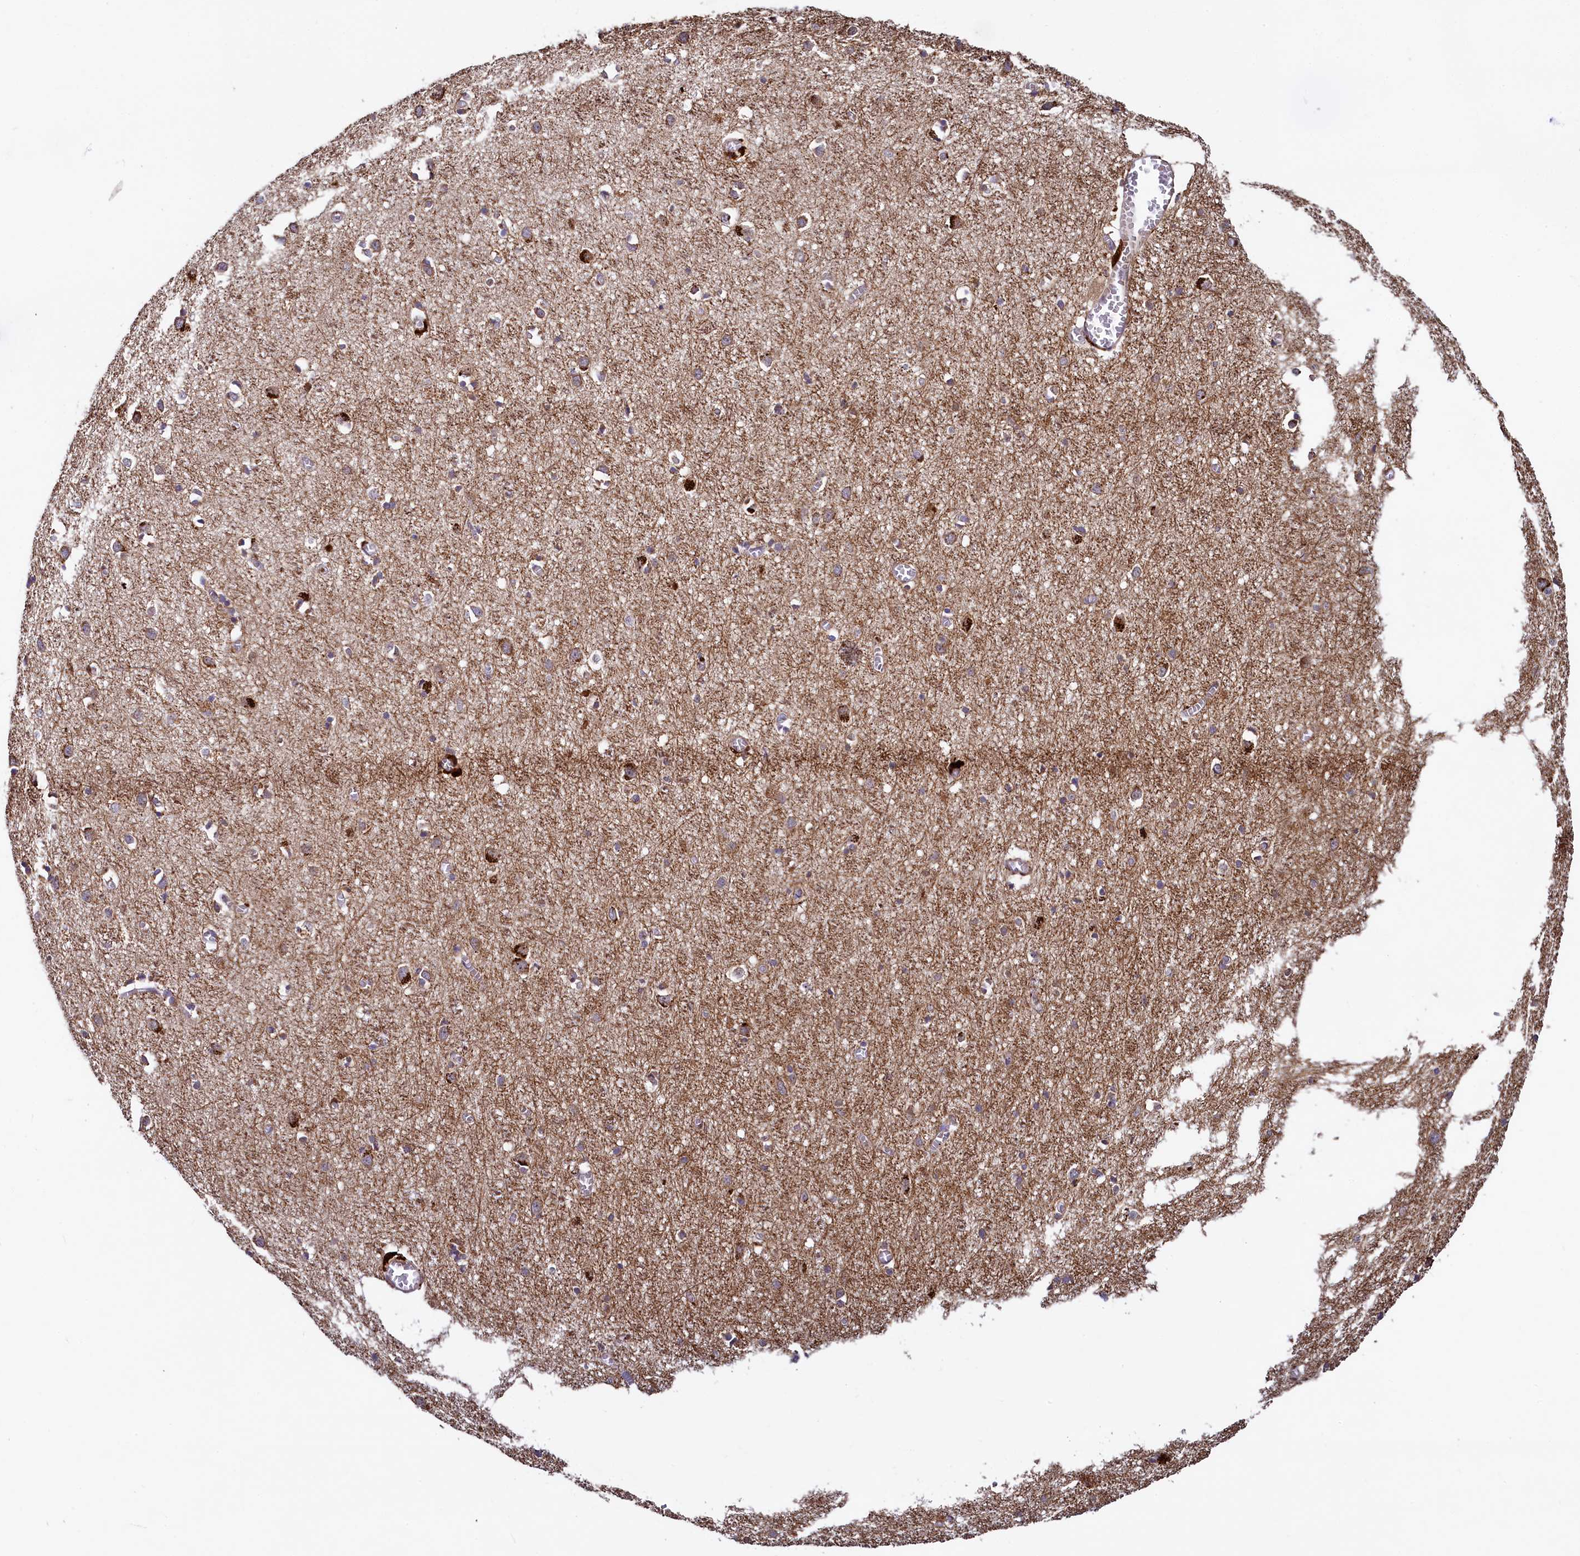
{"staining": {"intensity": "negative", "quantity": "none", "location": "none"}, "tissue": "cerebral cortex", "cell_type": "Endothelial cells", "image_type": "normal", "snomed": [{"axis": "morphology", "description": "Normal tissue, NOS"}, {"axis": "topography", "description": "Cerebral cortex"}], "caption": "Unremarkable cerebral cortex was stained to show a protein in brown. There is no significant positivity in endothelial cells.", "gene": "ZNF577", "patient": {"sex": "female", "age": 64}}